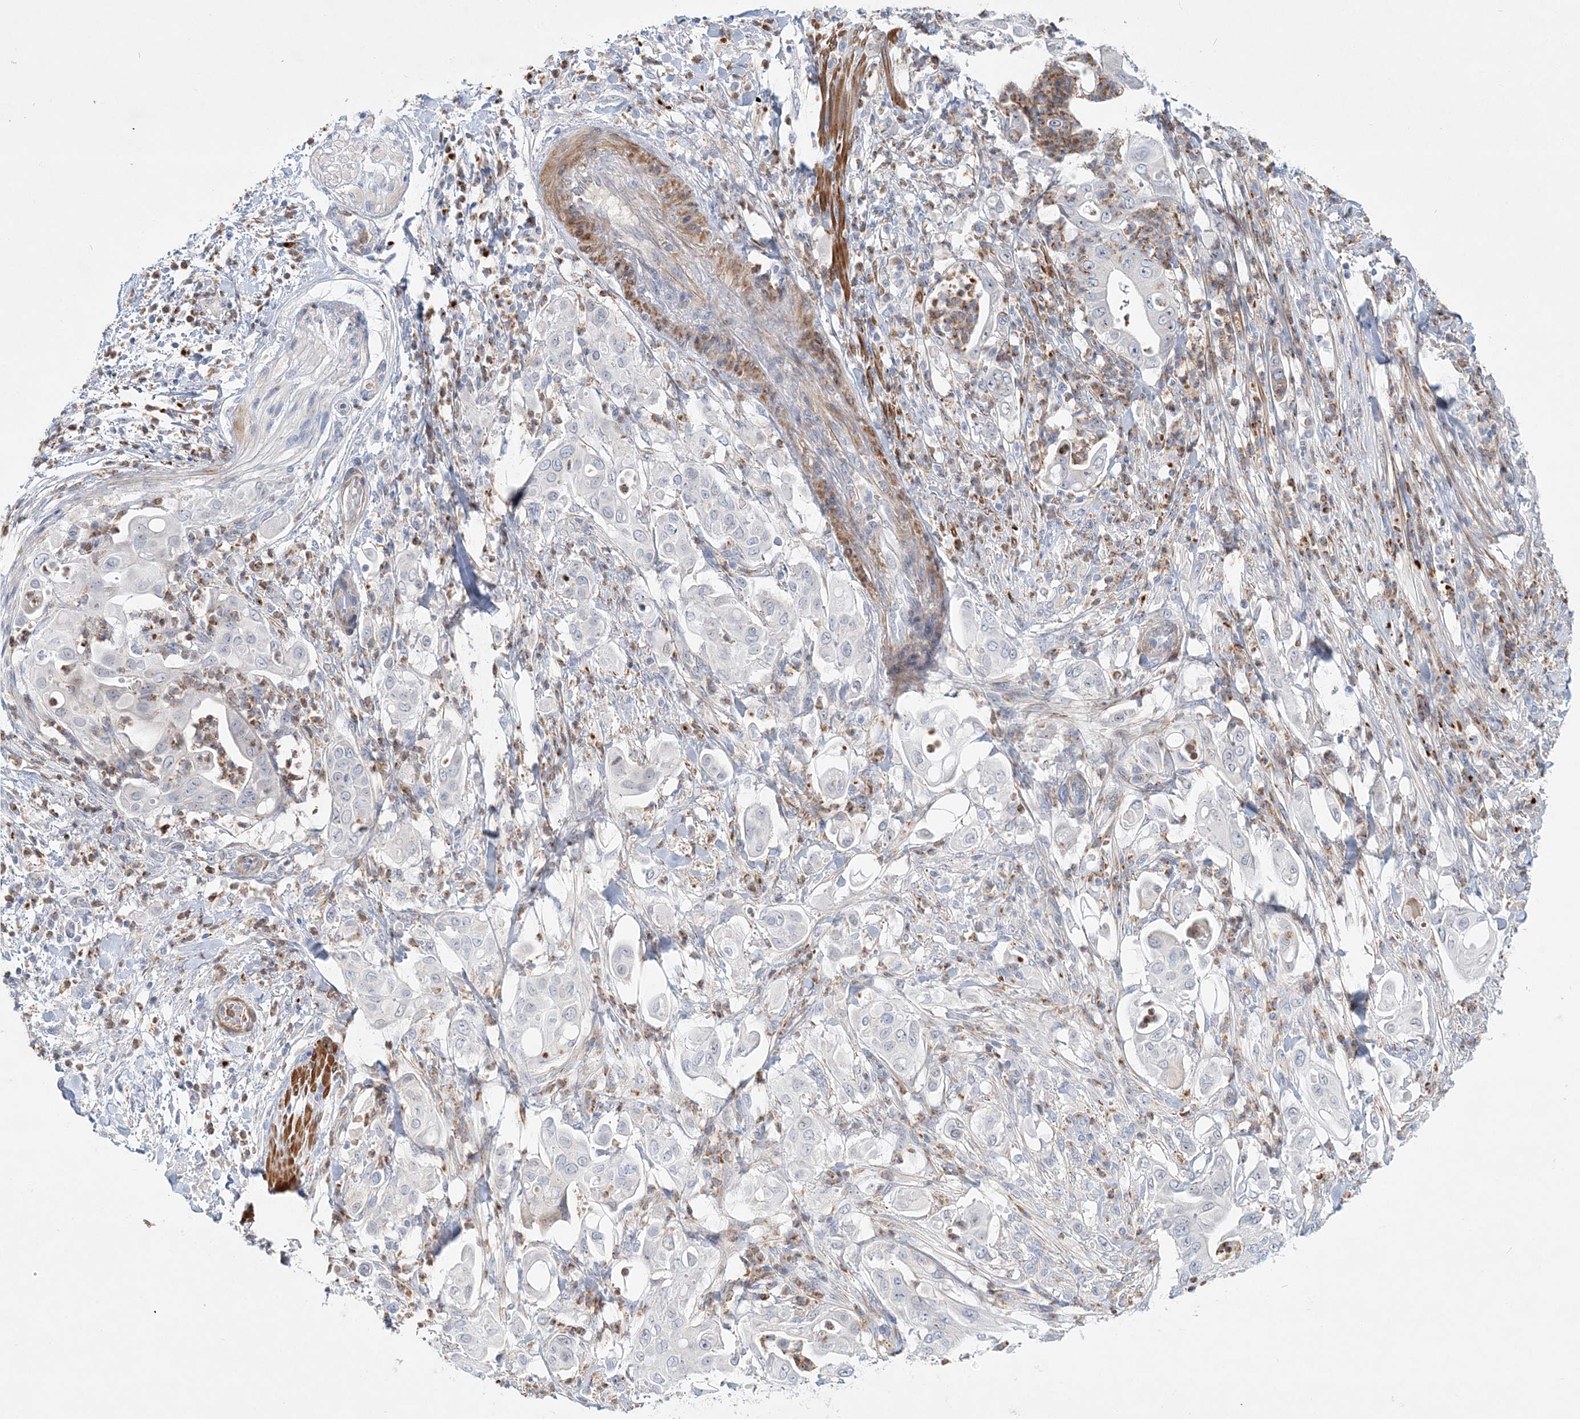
{"staining": {"intensity": "negative", "quantity": "none", "location": "none"}, "tissue": "pancreatic cancer", "cell_type": "Tumor cells", "image_type": "cancer", "snomed": [{"axis": "morphology", "description": "Adenocarcinoma, NOS"}, {"axis": "topography", "description": "Pancreas"}], "caption": "Photomicrograph shows no protein staining in tumor cells of adenocarcinoma (pancreatic) tissue.", "gene": "DNAH5", "patient": {"sex": "female", "age": 77}}